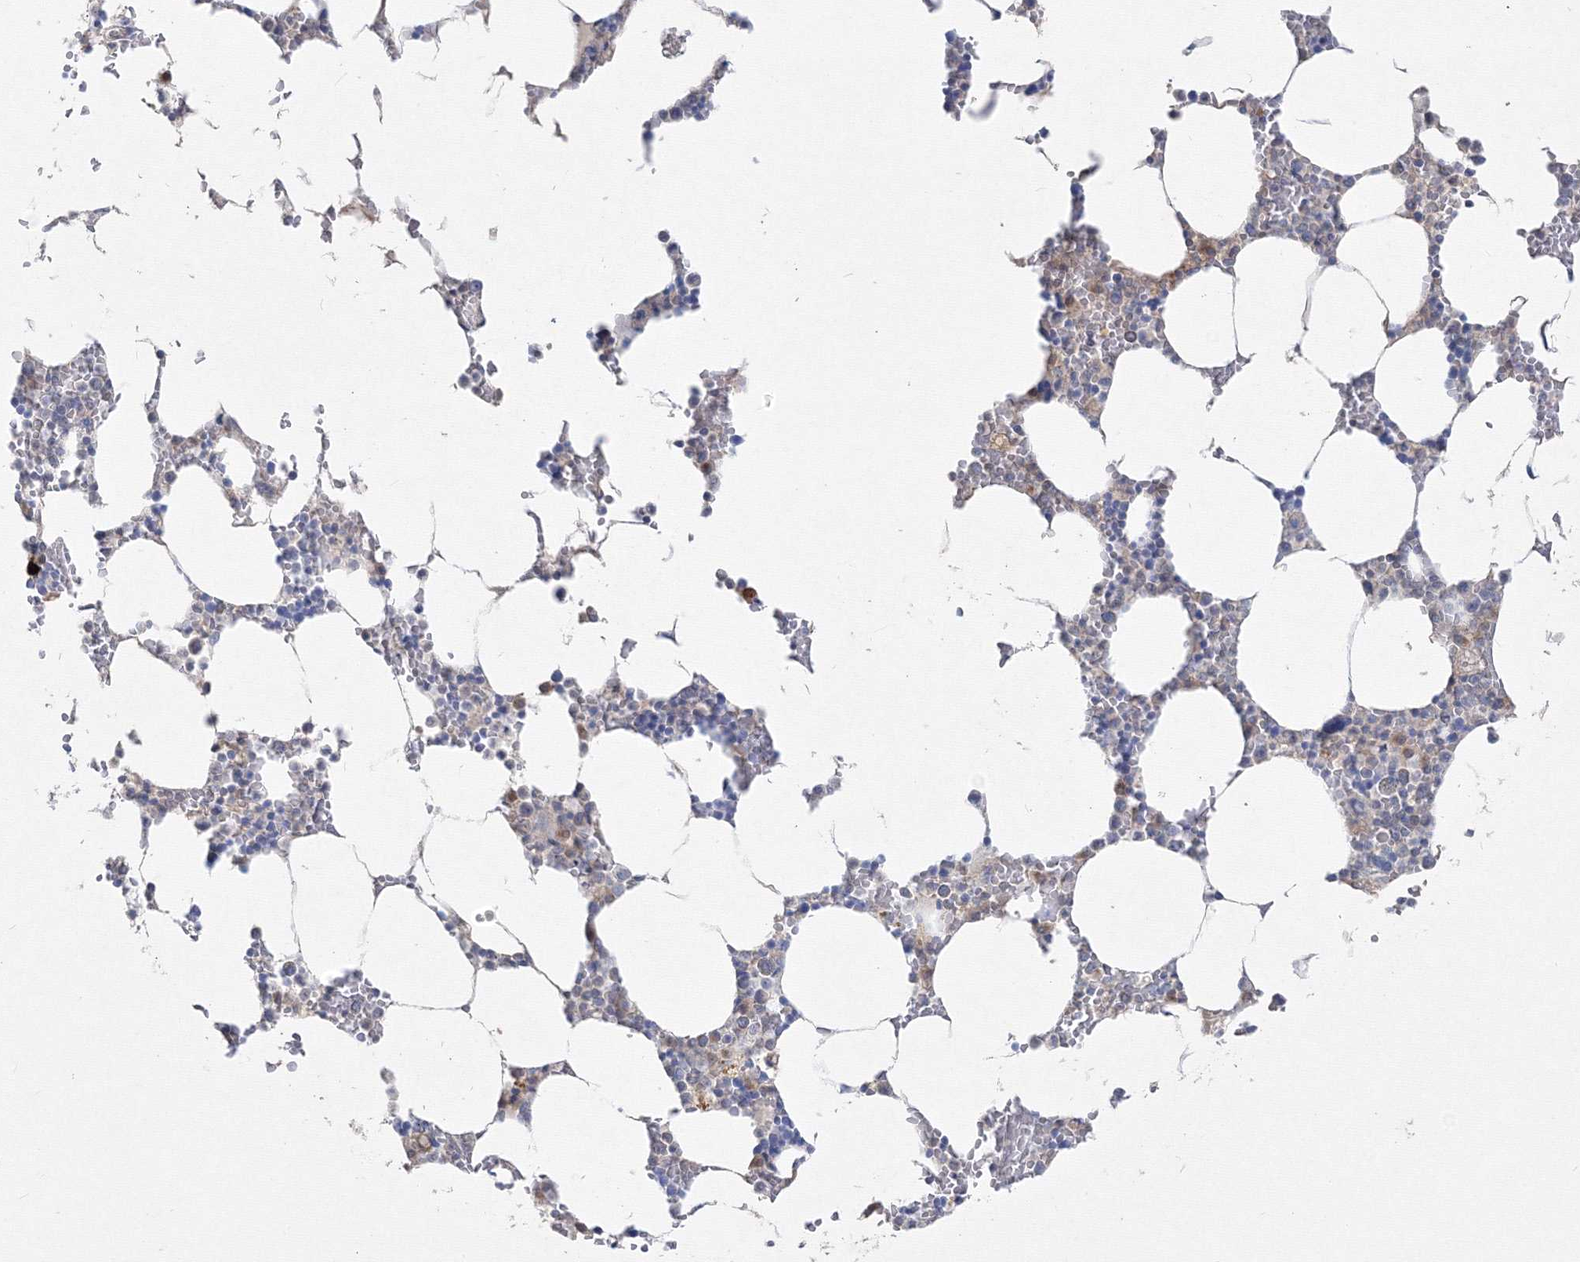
{"staining": {"intensity": "moderate", "quantity": "<25%", "location": "cytoplasmic/membranous"}, "tissue": "bone marrow", "cell_type": "Hematopoietic cells", "image_type": "normal", "snomed": [{"axis": "morphology", "description": "Normal tissue, NOS"}, {"axis": "topography", "description": "Bone marrow"}], "caption": "Bone marrow stained for a protein reveals moderate cytoplasmic/membranous positivity in hematopoietic cells. The protein is shown in brown color, while the nuclei are stained blue.", "gene": "FBXL8", "patient": {"sex": "male", "age": 70}}